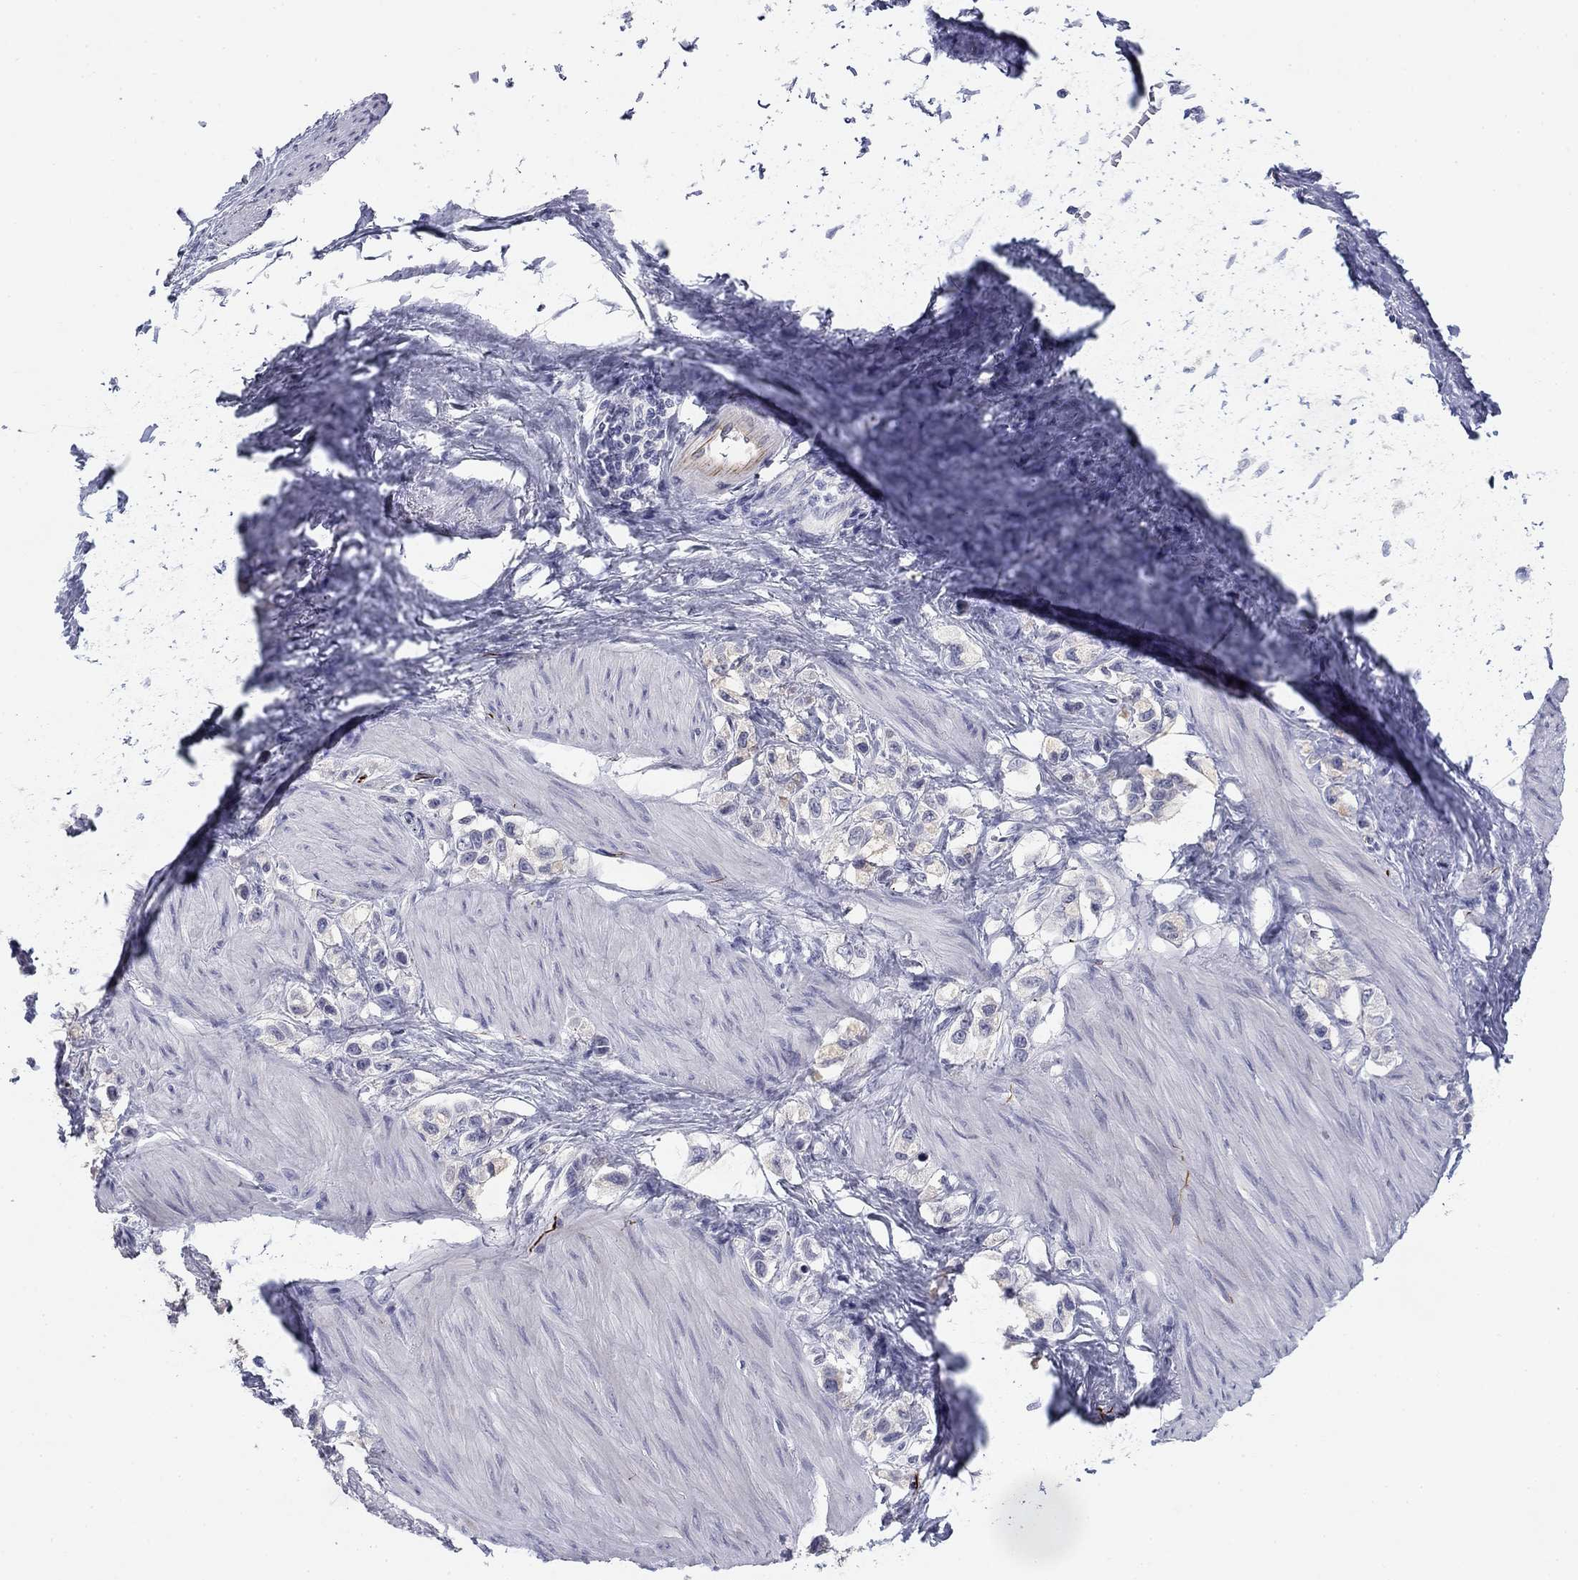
{"staining": {"intensity": "negative", "quantity": "none", "location": "none"}, "tissue": "stomach cancer", "cell_type": "Tumor cells", "image_type": "cancer", "snomed": [{"axis": "morphology", "description": "Normal tissue, NOS"}, {"axis": "morphology", "description": "Adenocarcinoma, NOS"}, {"axis": "morphology", "description": "Adenocarcinoma, High grade"}, {"axis": "topography", "description": "Stomach, upper"}, {"axis": "topography", "description": "Stomach"}], "caption": "This is an immunohistochemistry (IHC) photomicrograph of adenocarcinoma (high-grade) (stomach). There is no expression in tumor cells.", "gene": "PRPH", "patient": {"sex": "female", "age": 65}}